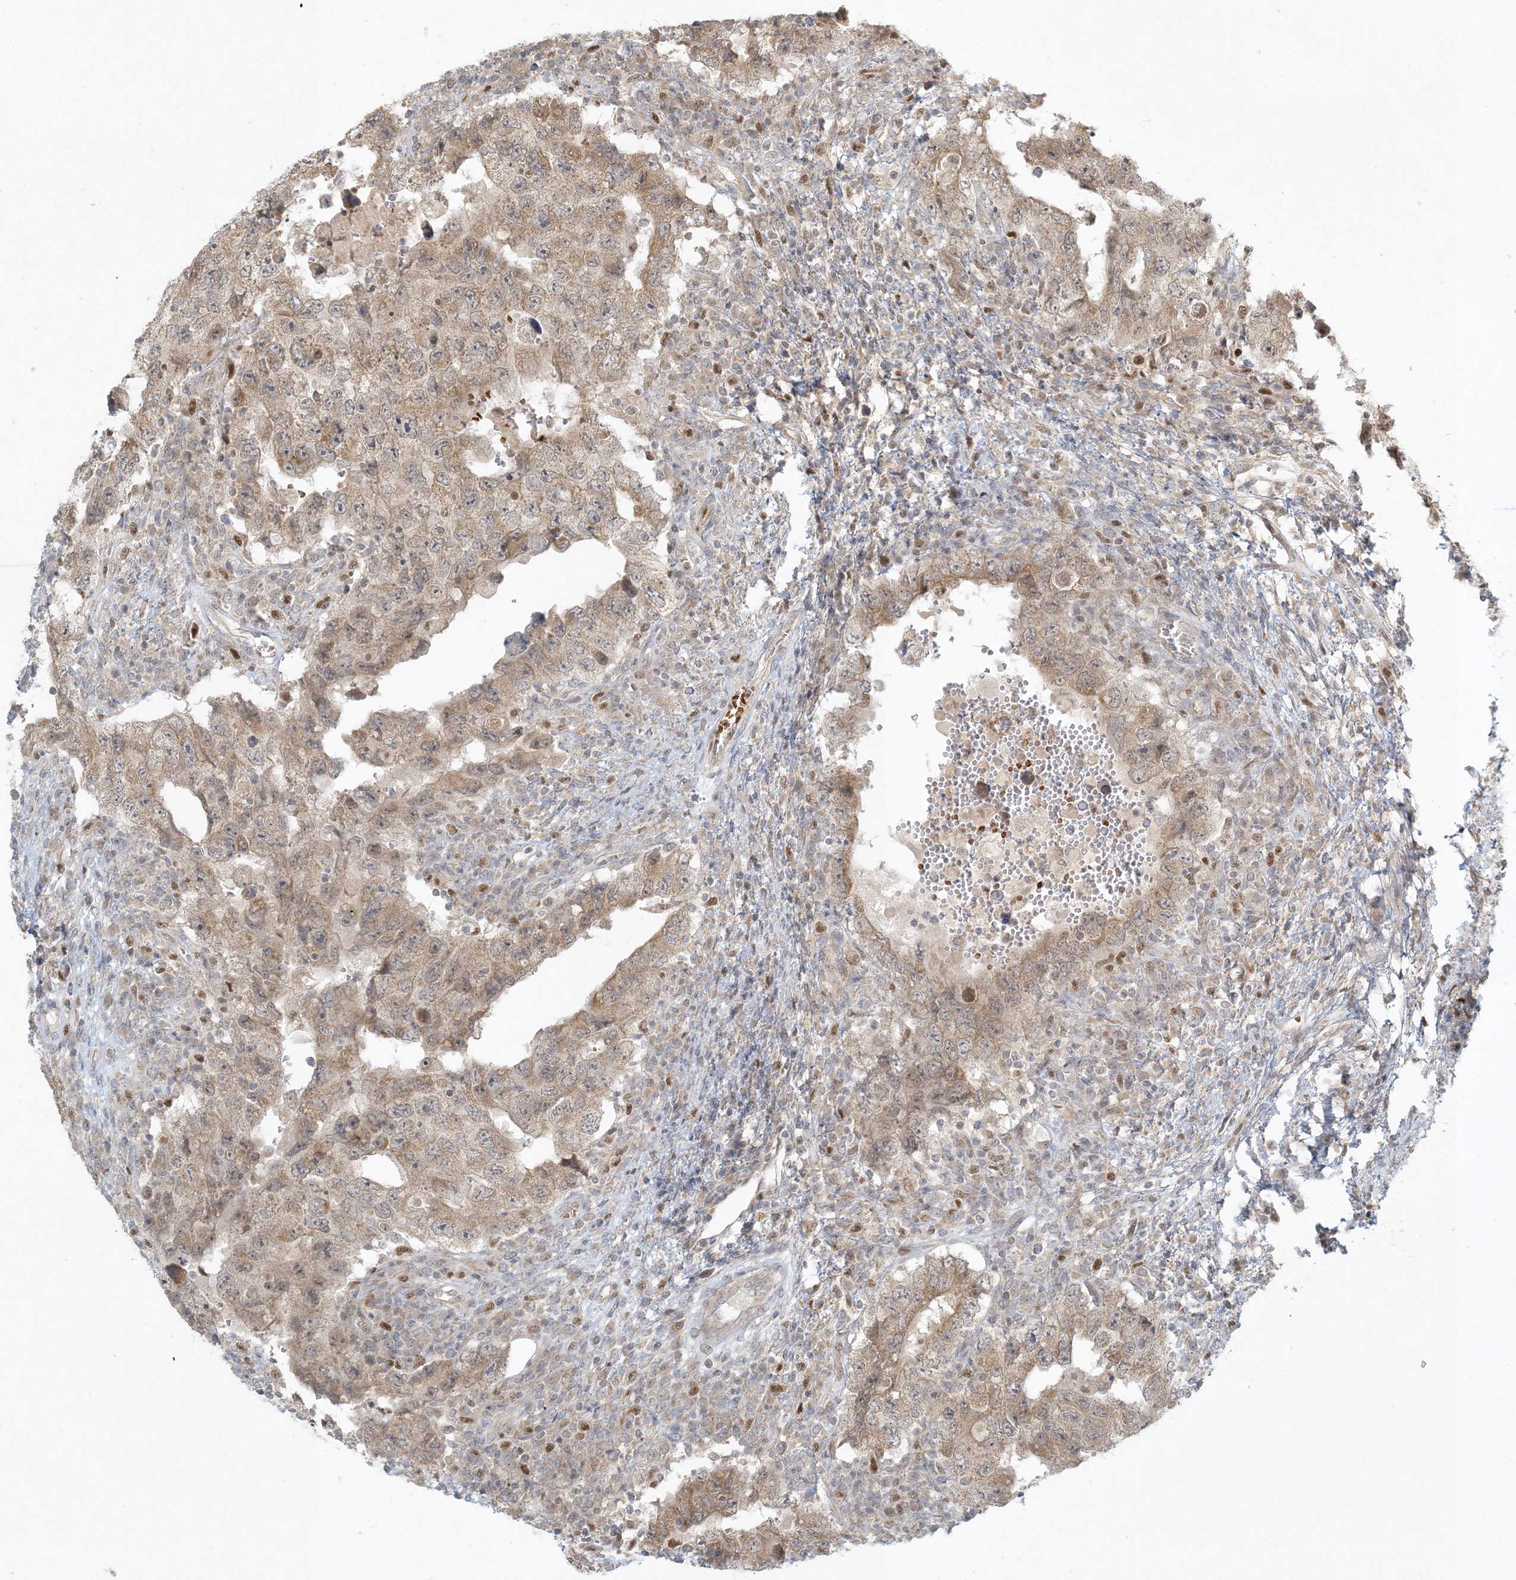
{"staining": {"intensity": "moderate", "quantity": ">75%", "location": "cytoplasmic/membranous"}, "tissue": "testis cancer", "cell_type": "Tumor cells", "image_type": "cancer", "snomed": [{"axis": "morphology", "description": "Carcinoma, Embryonal, NOS"}, {"axis": "topography", "description": "Testis"}], "caption": "Protein staining of embryonal carcinoma (testis) tissue reveals moderate cytoplasmic/membranous expression in approximately >75% of tumor cells.", "gene": "CTDNEP1", "patient": {"sex": "male", "age": 26}}